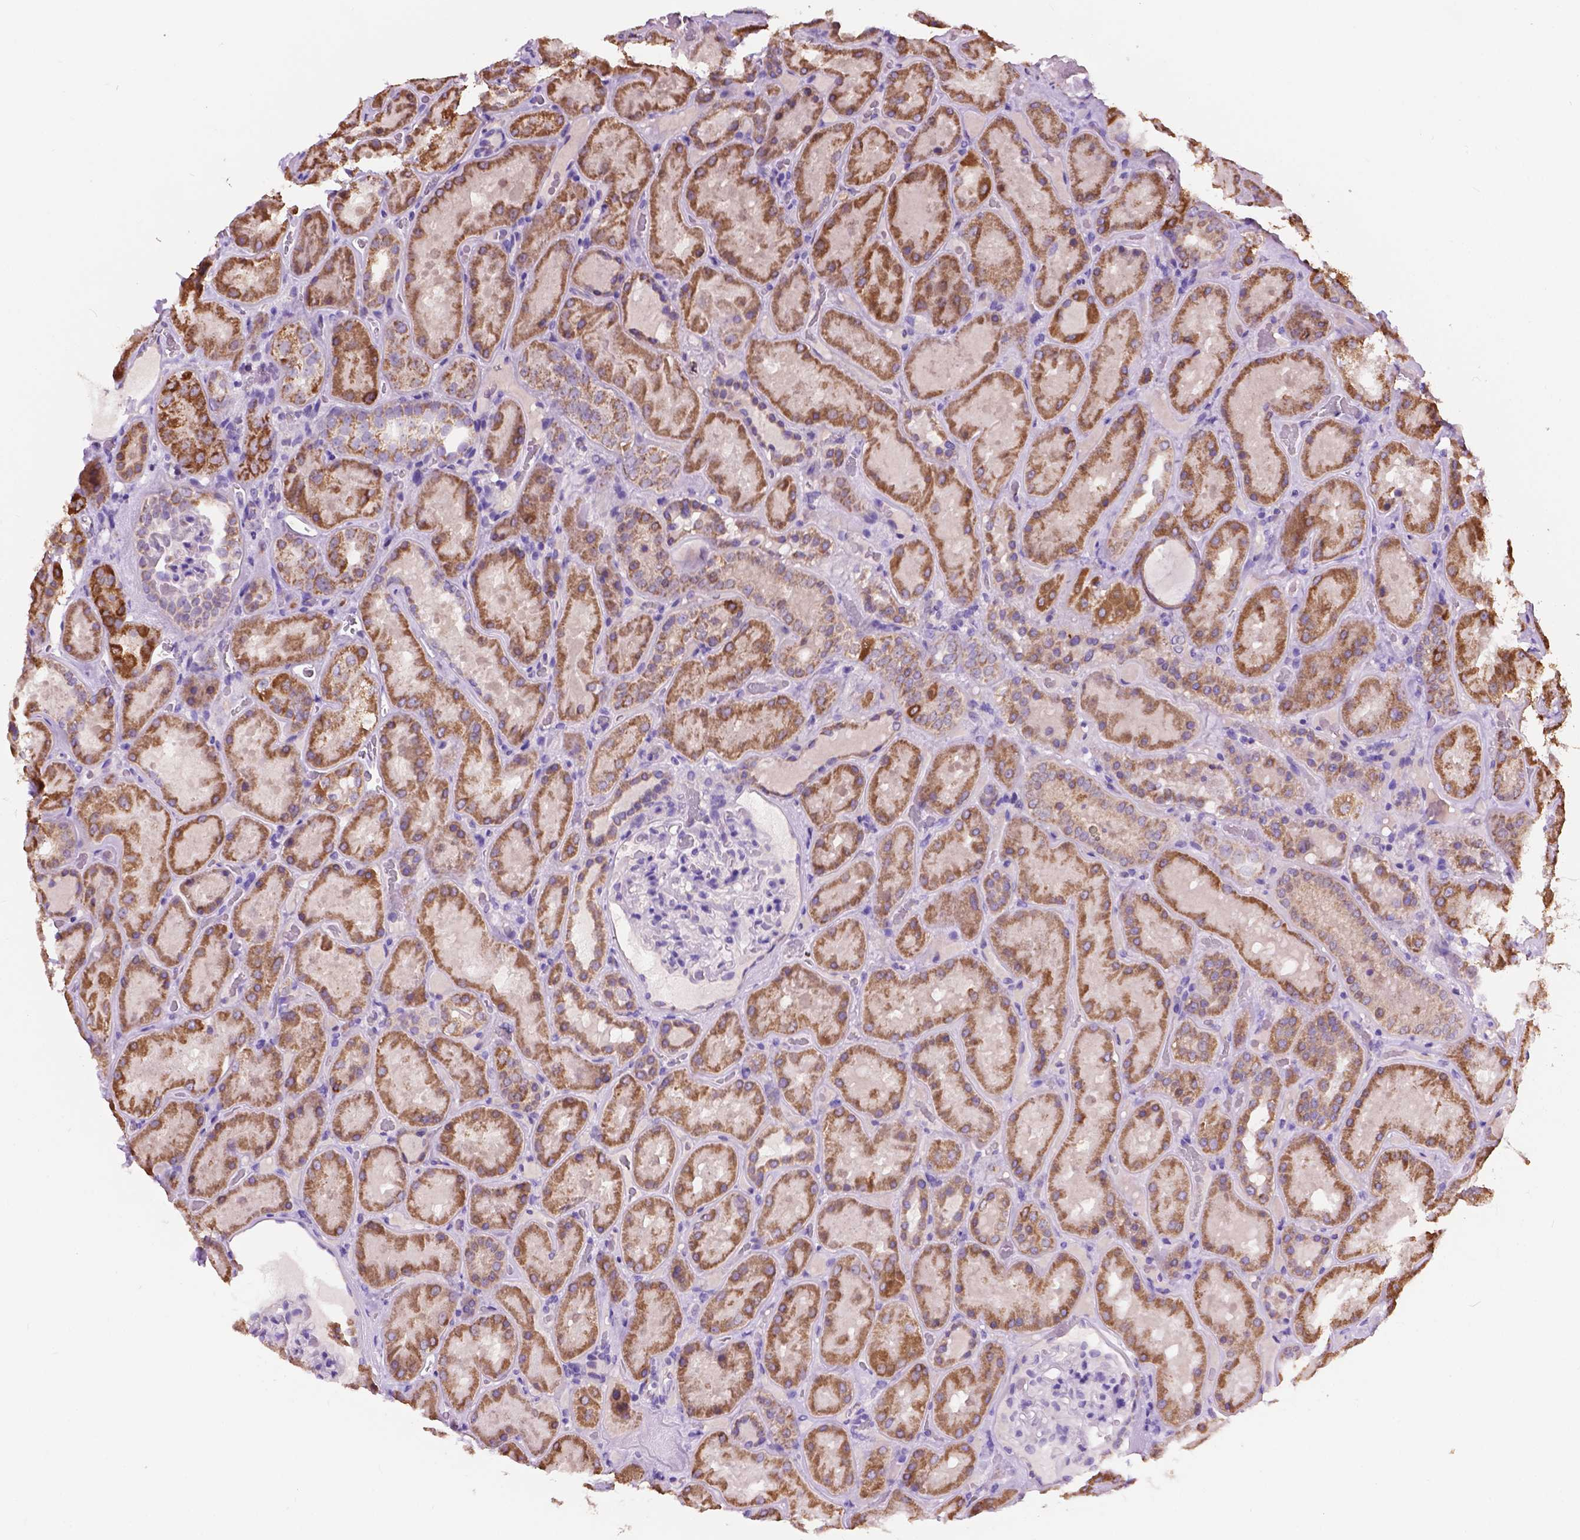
{"staining": {"intensity": "negative", "quantity": "none", "location": "none"}, "tissue": "kidney", "cell_type": "Cells in glomeruli", "image_type": "normal", "snomed": [{"axis": "morphology", "description": "Normal tissue, NOS"}, {"axis": "topography", "description": "Kidney"}], "caption": "A high-resolution histopathology image shows immunohistochemistry staining of unremarkable kidney, which reveals no significant positivity in cells in glomeruli. (Immunohistochemistry (ihc), brightfield microscopy, high magnification).", "gene": "TRPV5", "patient": {"sex": "male", "age": 73}}